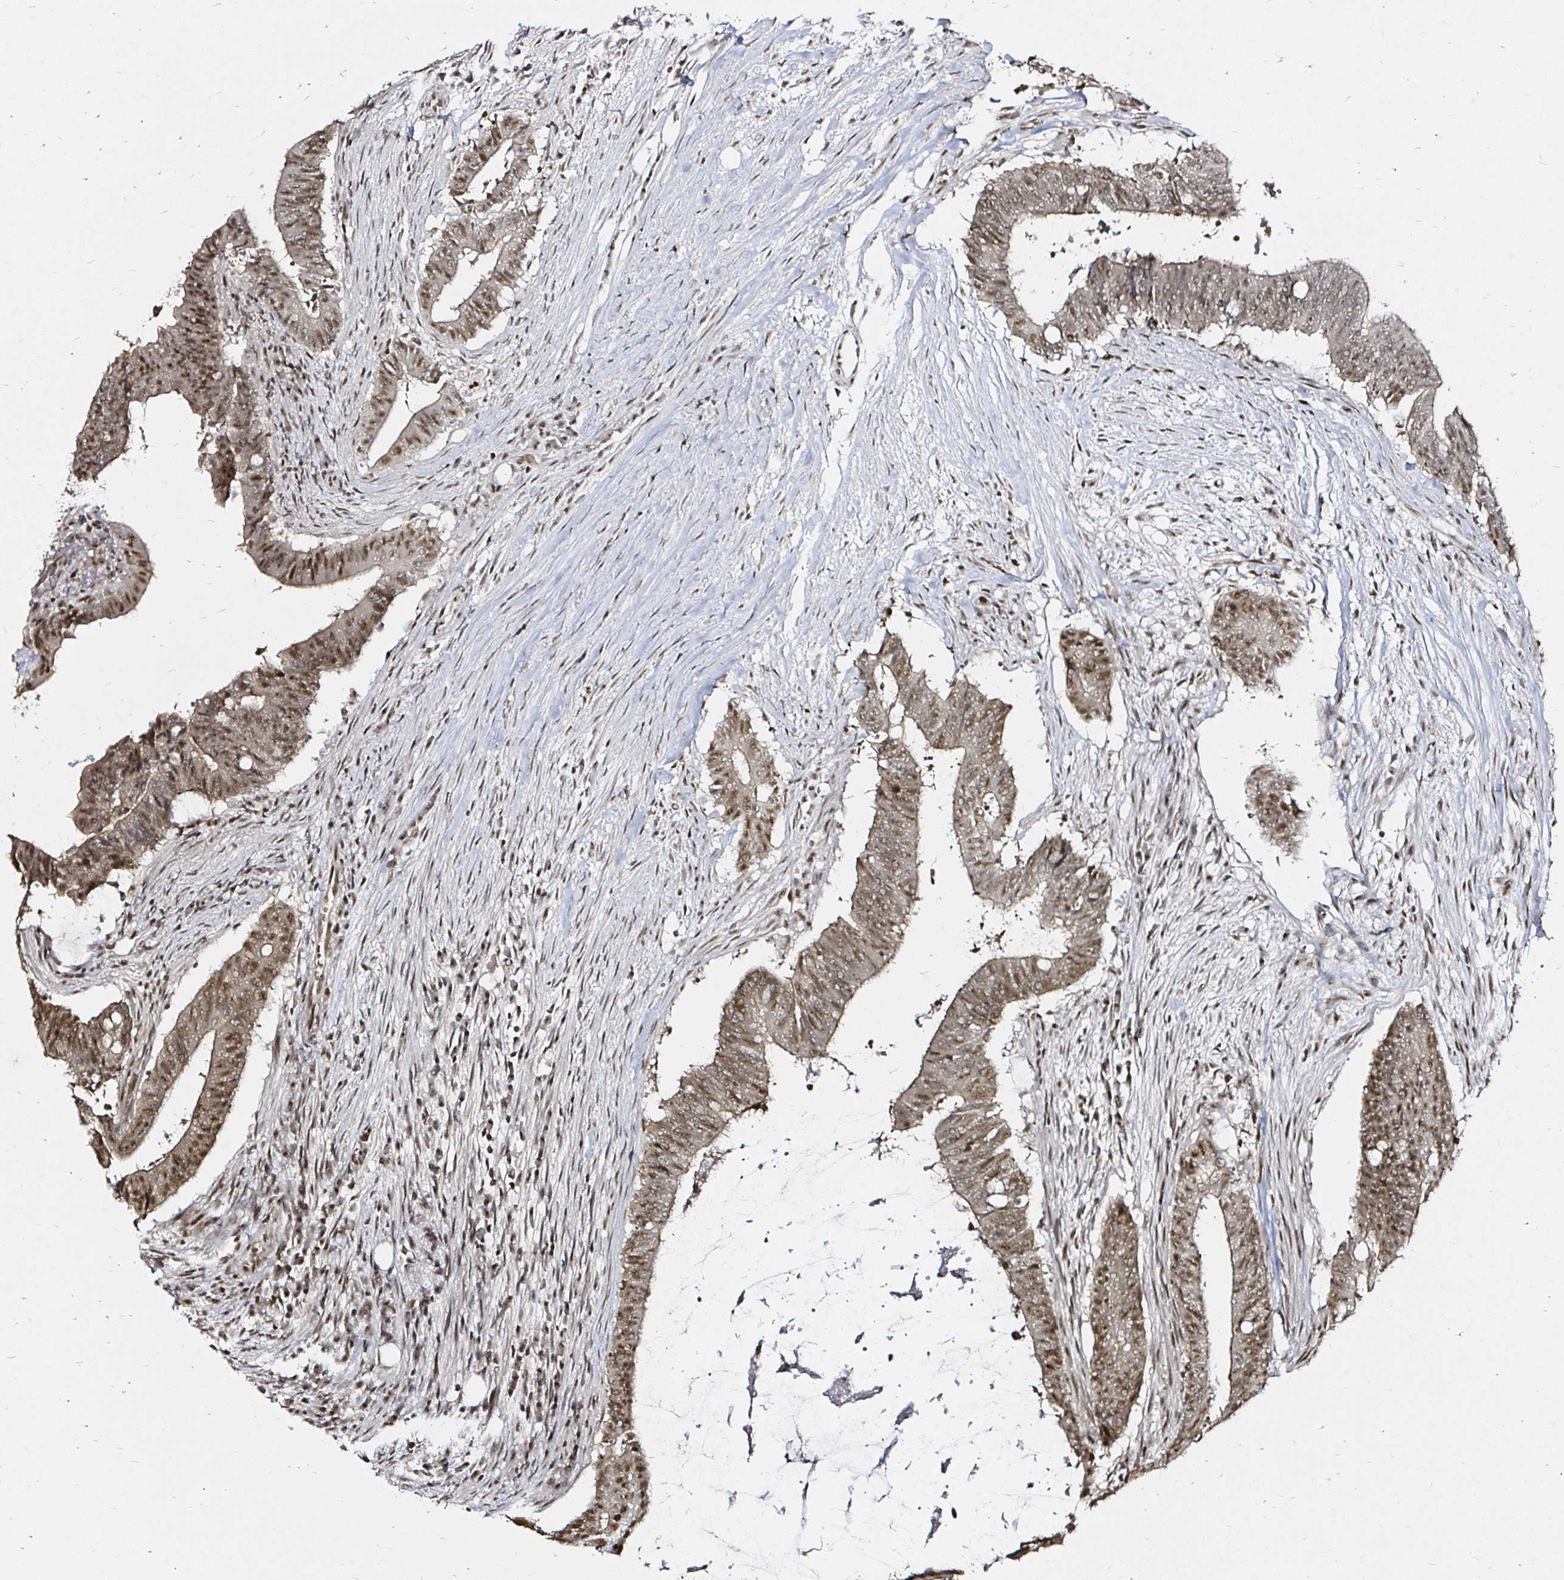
{"staining": {"intensity": "moderate", "quantity": ">75%", "location": "cytoplasmic/membranous,nuclear"}, "tissue": "colorectal cancer", "cell_type": "Tumor cells", "image_type": "cancer", "snomed": [{"axis": "morphology", "description": "Adenocarcinoma, NOS"}, {"axis": "topography", "description": "Colon"}], "caption": "Protein analysis of colorectal cancer tissue demonstrates moderate cytoplasmic/membranous and nuclear expression in about >75% of tumor cells.", "gene": "SNRPC", "patient": {"sex": "female", "age": 43}}